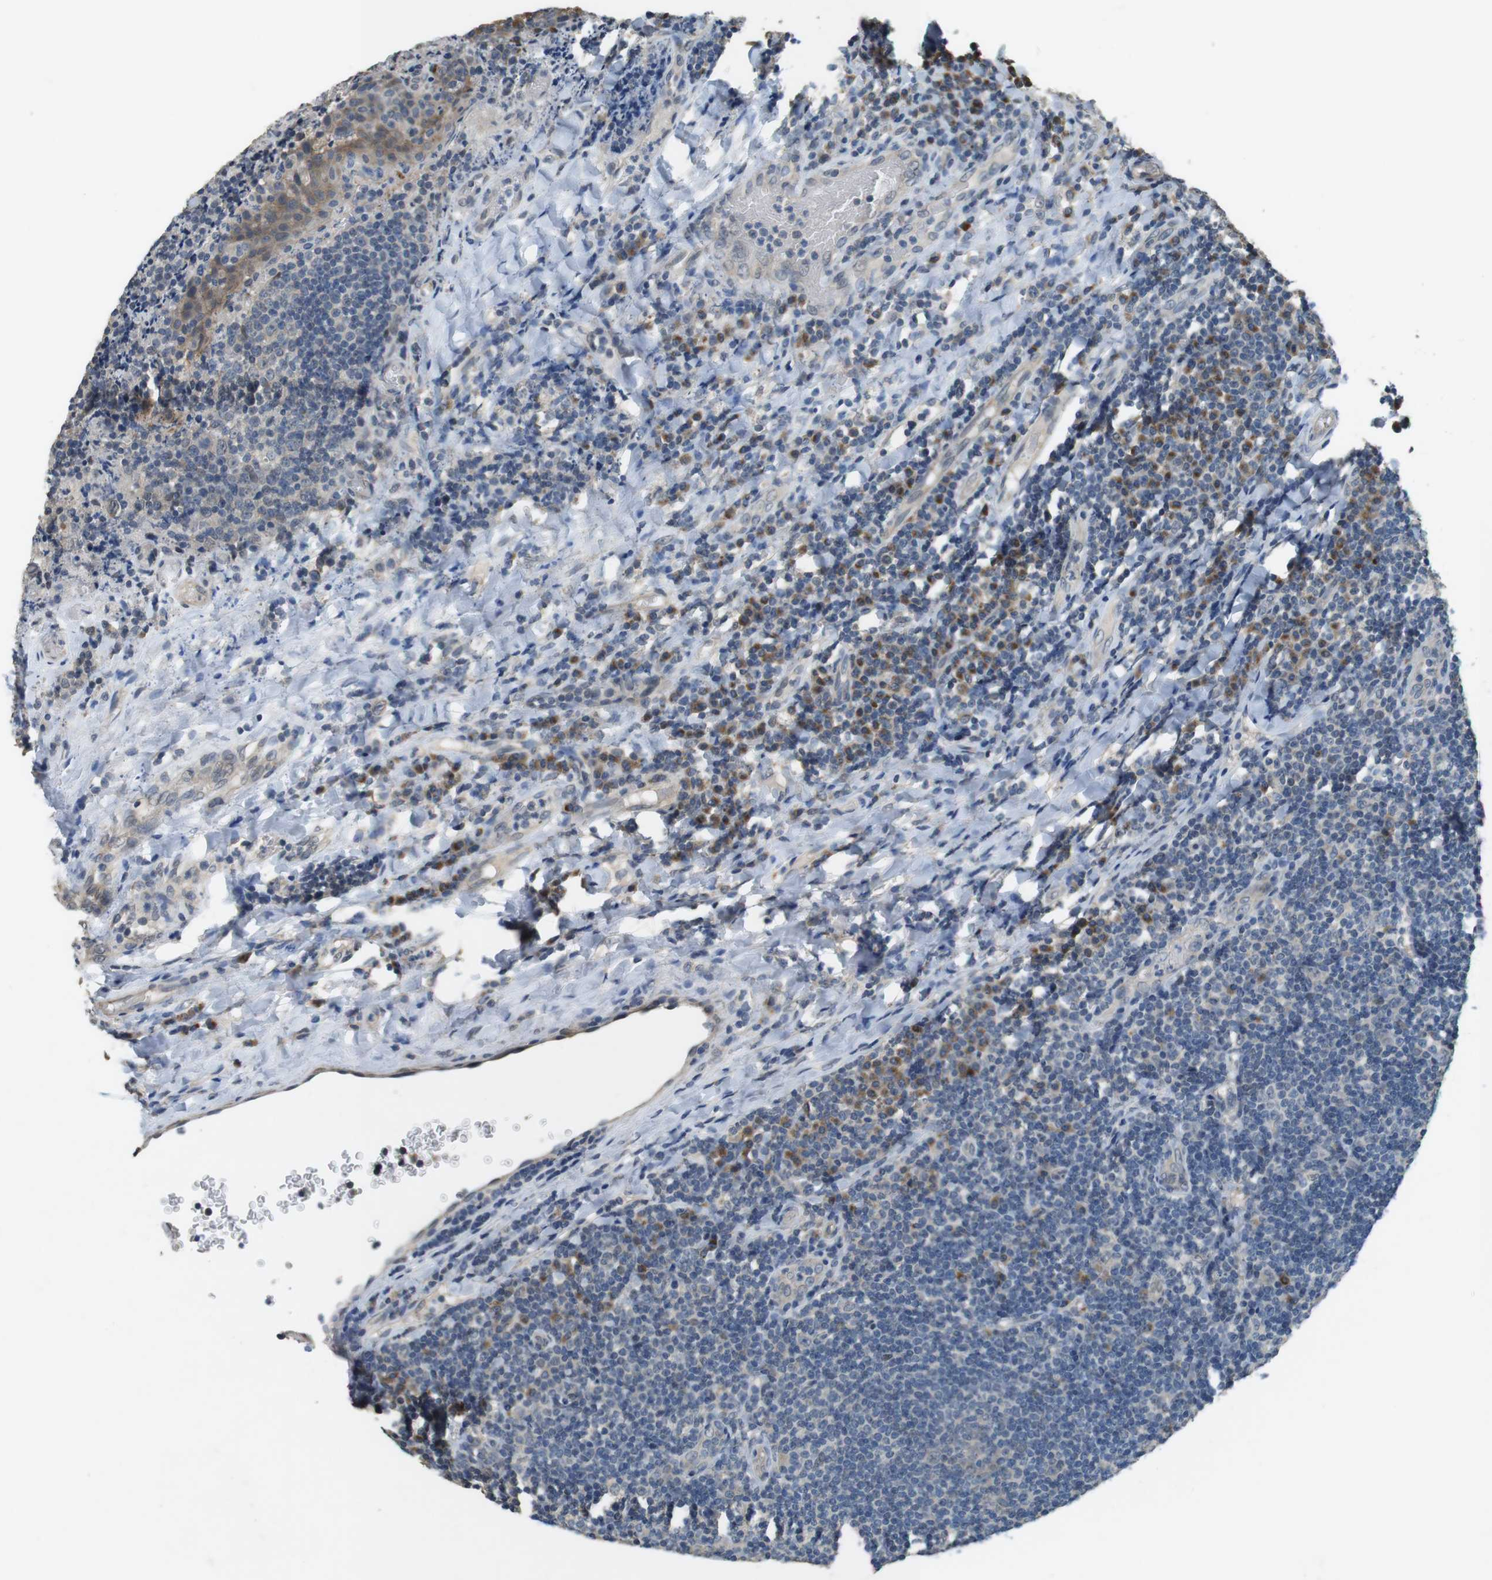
{"staining": {"intensity": "weak", "quantity": "25%-75%", "location": "cytoplasmic/membranous"}, "tissue": "tonsil", "cell_type": "Germinal center cells", "image_type": "normal", "snomed": [{"axis": "morphology", "description": "Normal tissue, NOS"}, {"axis": "topography", "description": "Tonsil"}], "caption": "An image showing weak cytoplasmic/membranous positivity in approximately 25%-75% of germinal center cells in benign tonsil, as visualized by brown immunohistochemical staining.", "gene": "CLDN7", "patient": {"sex": "male", "age": 17}}